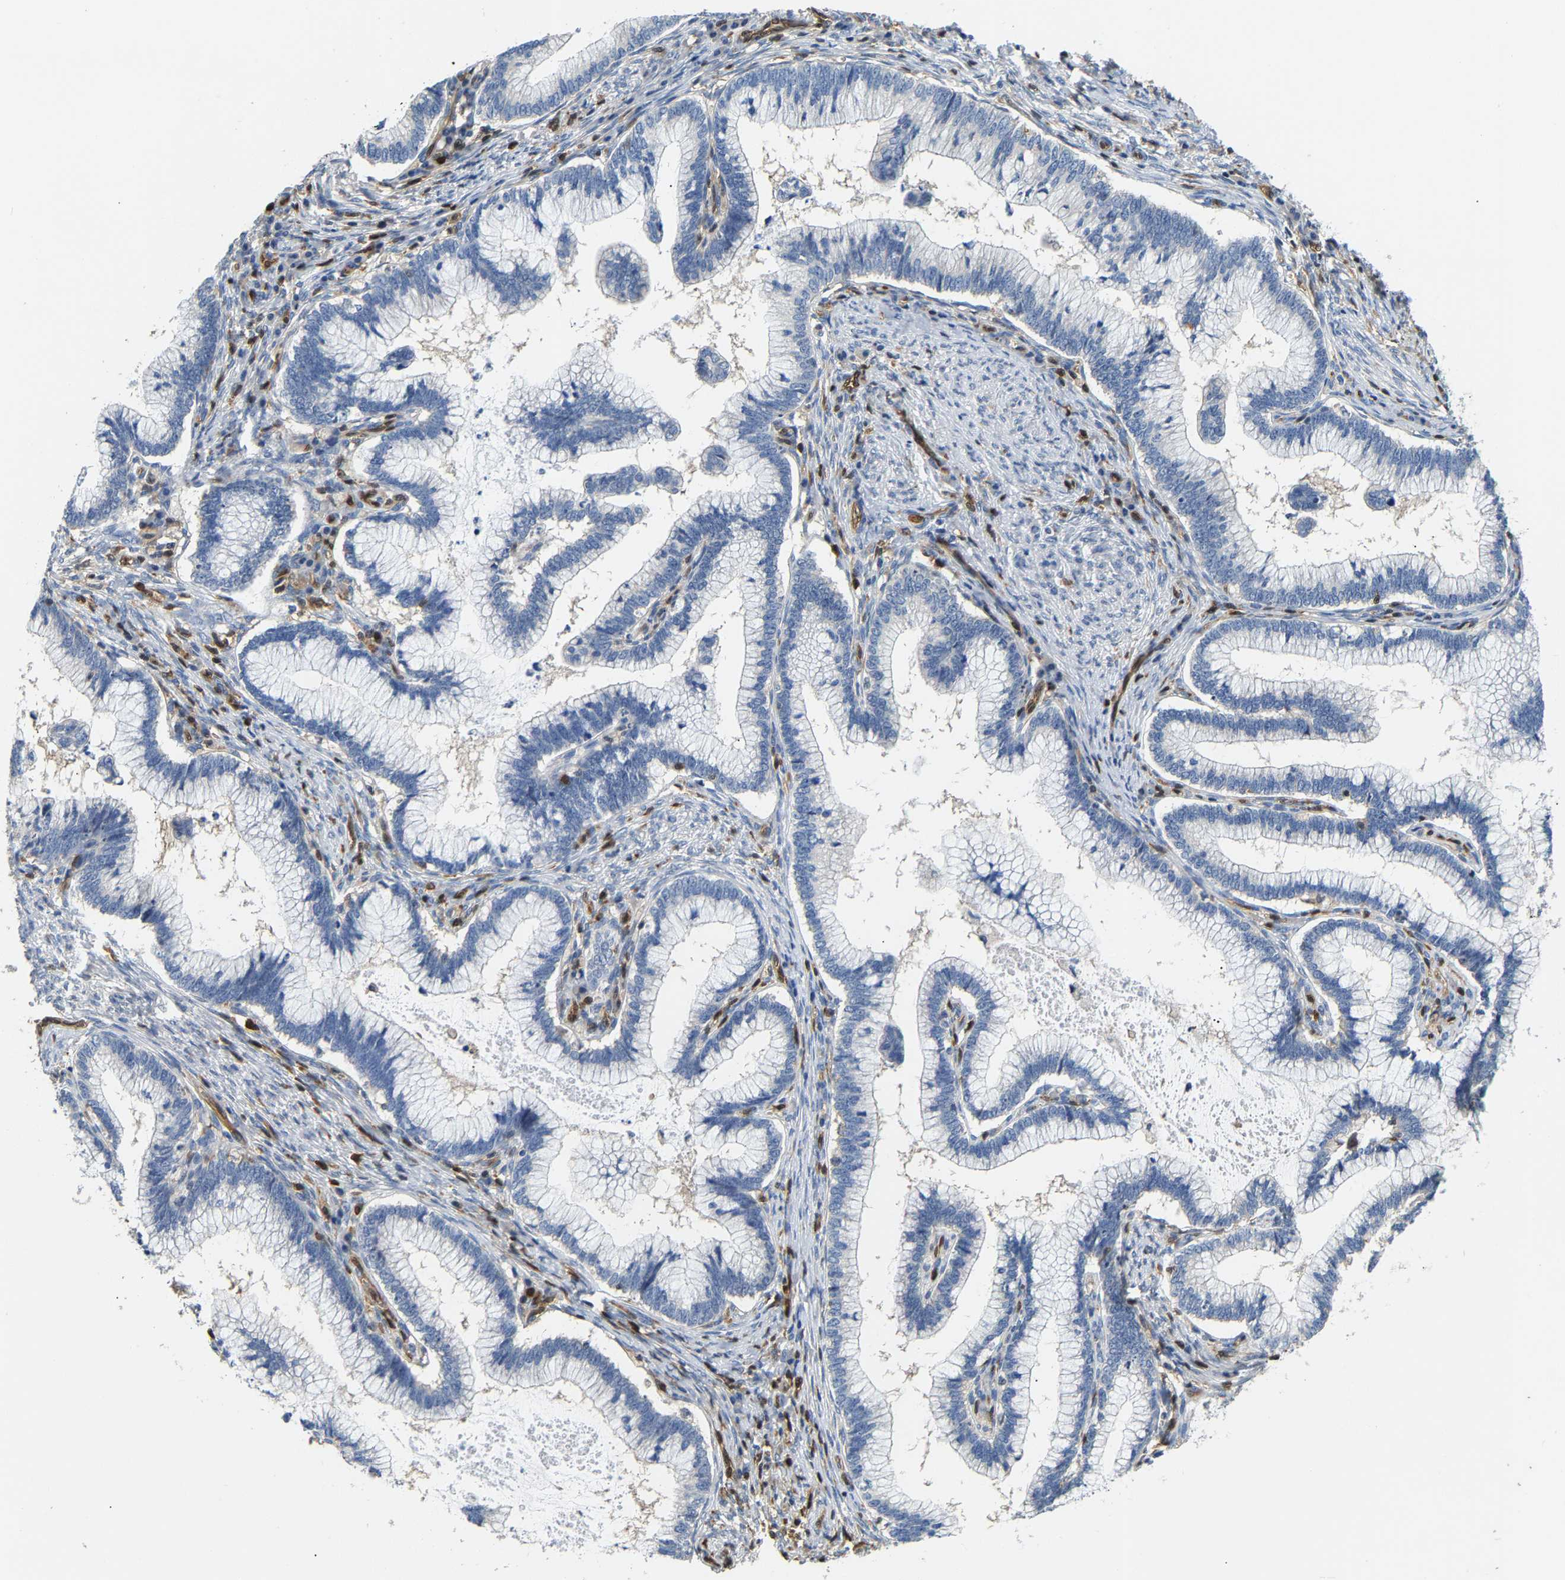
{"staining": {"intensity": "negative", "quantity": "none", "location": "none"}, "tissue": "cervical cancer", "cell_type": "Tumor cells", "image_type": "cancer", "snomed": [{"axis": "morphology", "description": "Adenocarcinoma, NOS"}, {"axis": "topography", "description": "Cervix"}], "caption": "Cervical cancer was stained to show a protein in brown. There is no significant staining in tumor cells. The staining was performed using DAB (3,3'-diaminobenzidine) to visualize the protein expression in brown, while the nuclei were stained in blue with hematoxylin (Magnification: 20x).", "gene": "GIMAP7", "patient": {"sex": "female", "age": 36}}